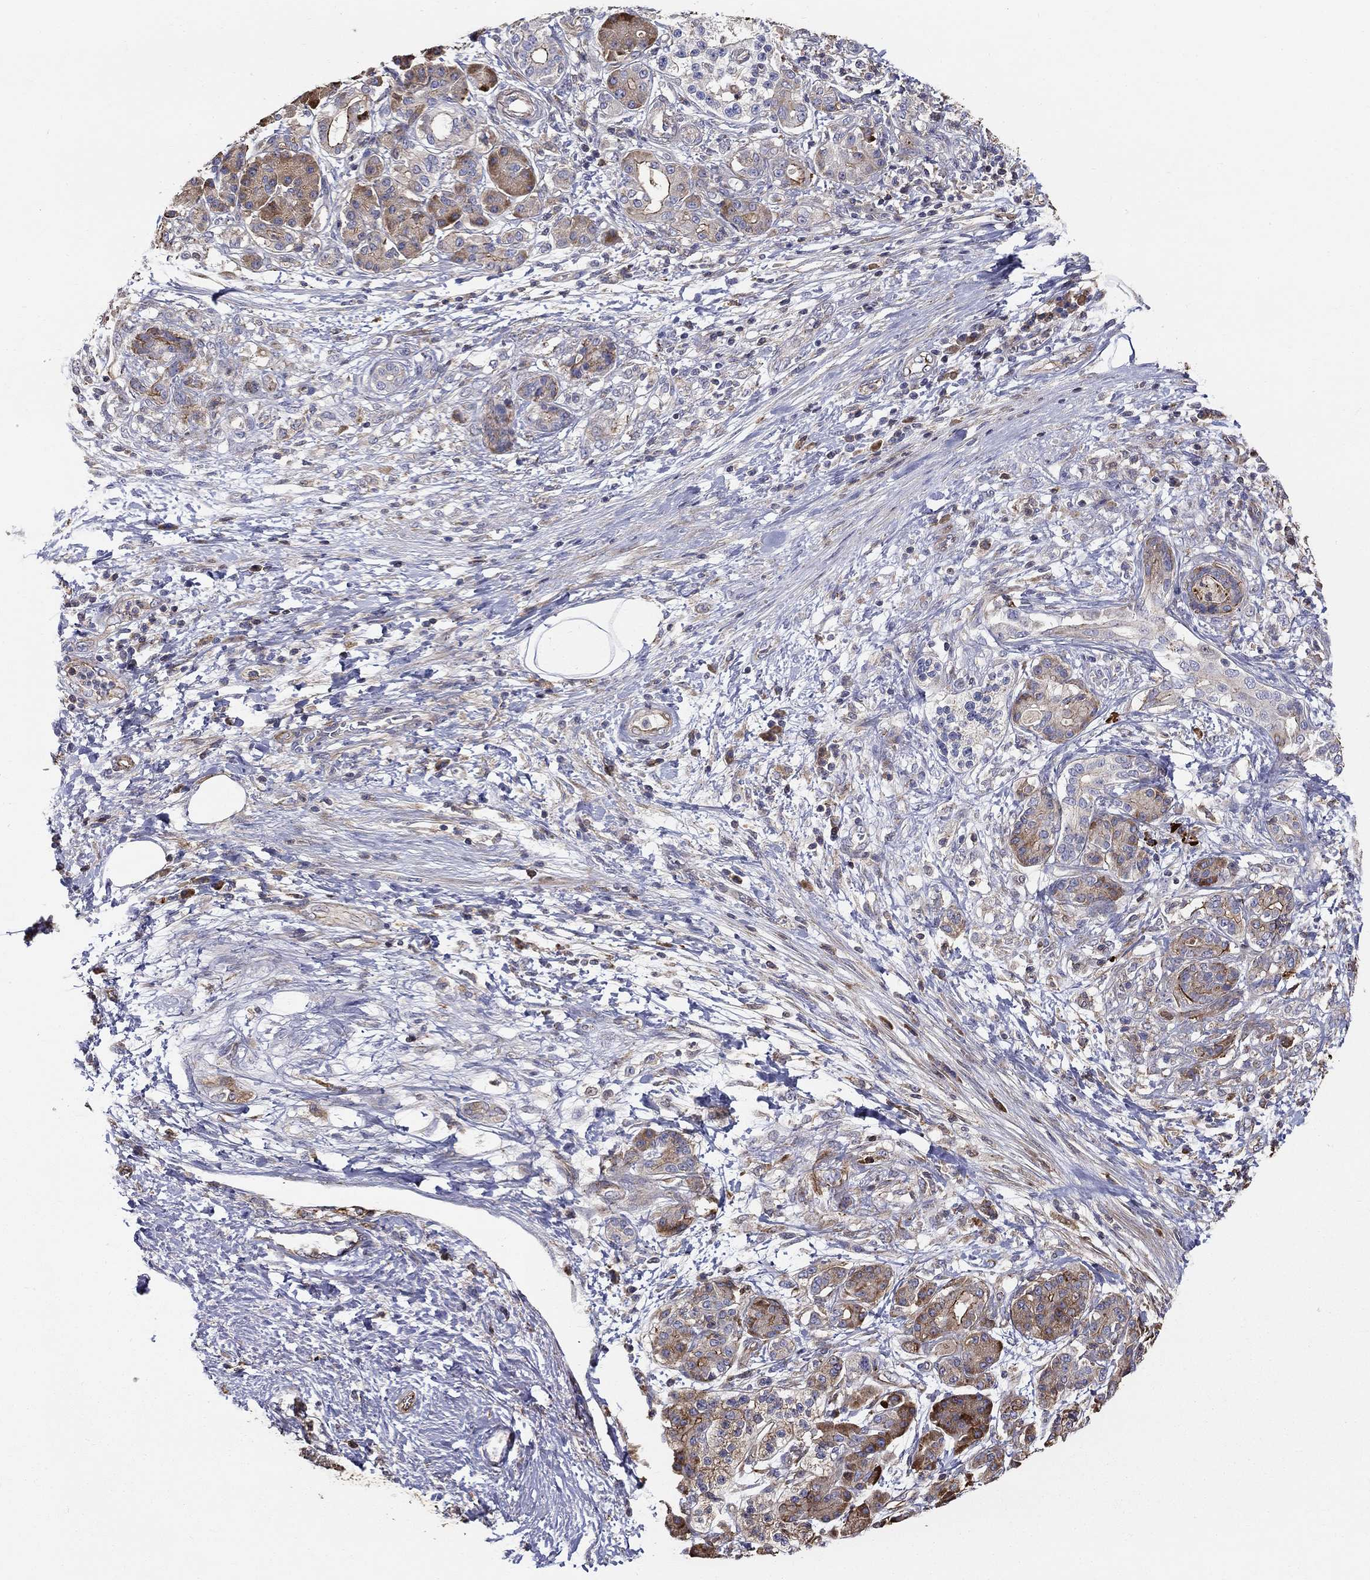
{"staining": {"intensity": "strong", "quantity": "<25%", "location": "cytoplasmic/membranous"}, "tissue": "pancreatic cancer", "cell_type": "Tumor cells", "image_type": "cancer", "snomed": [{"axis": "morphology", "description": "Adenocarcinoma, NOS"}, {"axis": "topography", "description": "Pancreas"}], "caption": "IHC staining of pancreatic cancer, which demonstrates medium levels of strong cytoplasmic/membranous expression in approximately <25% of tumor cells indicating strong cytoplasmic/membranous protein expression. The staining was performed using DAB (3,3'-diaminobenzidine) (brown) for protein detection and nuclei were counterstained in hematoxylin (blue).", "gene": "NPHP1", "patient": {"sex": "female", "age": 73}}